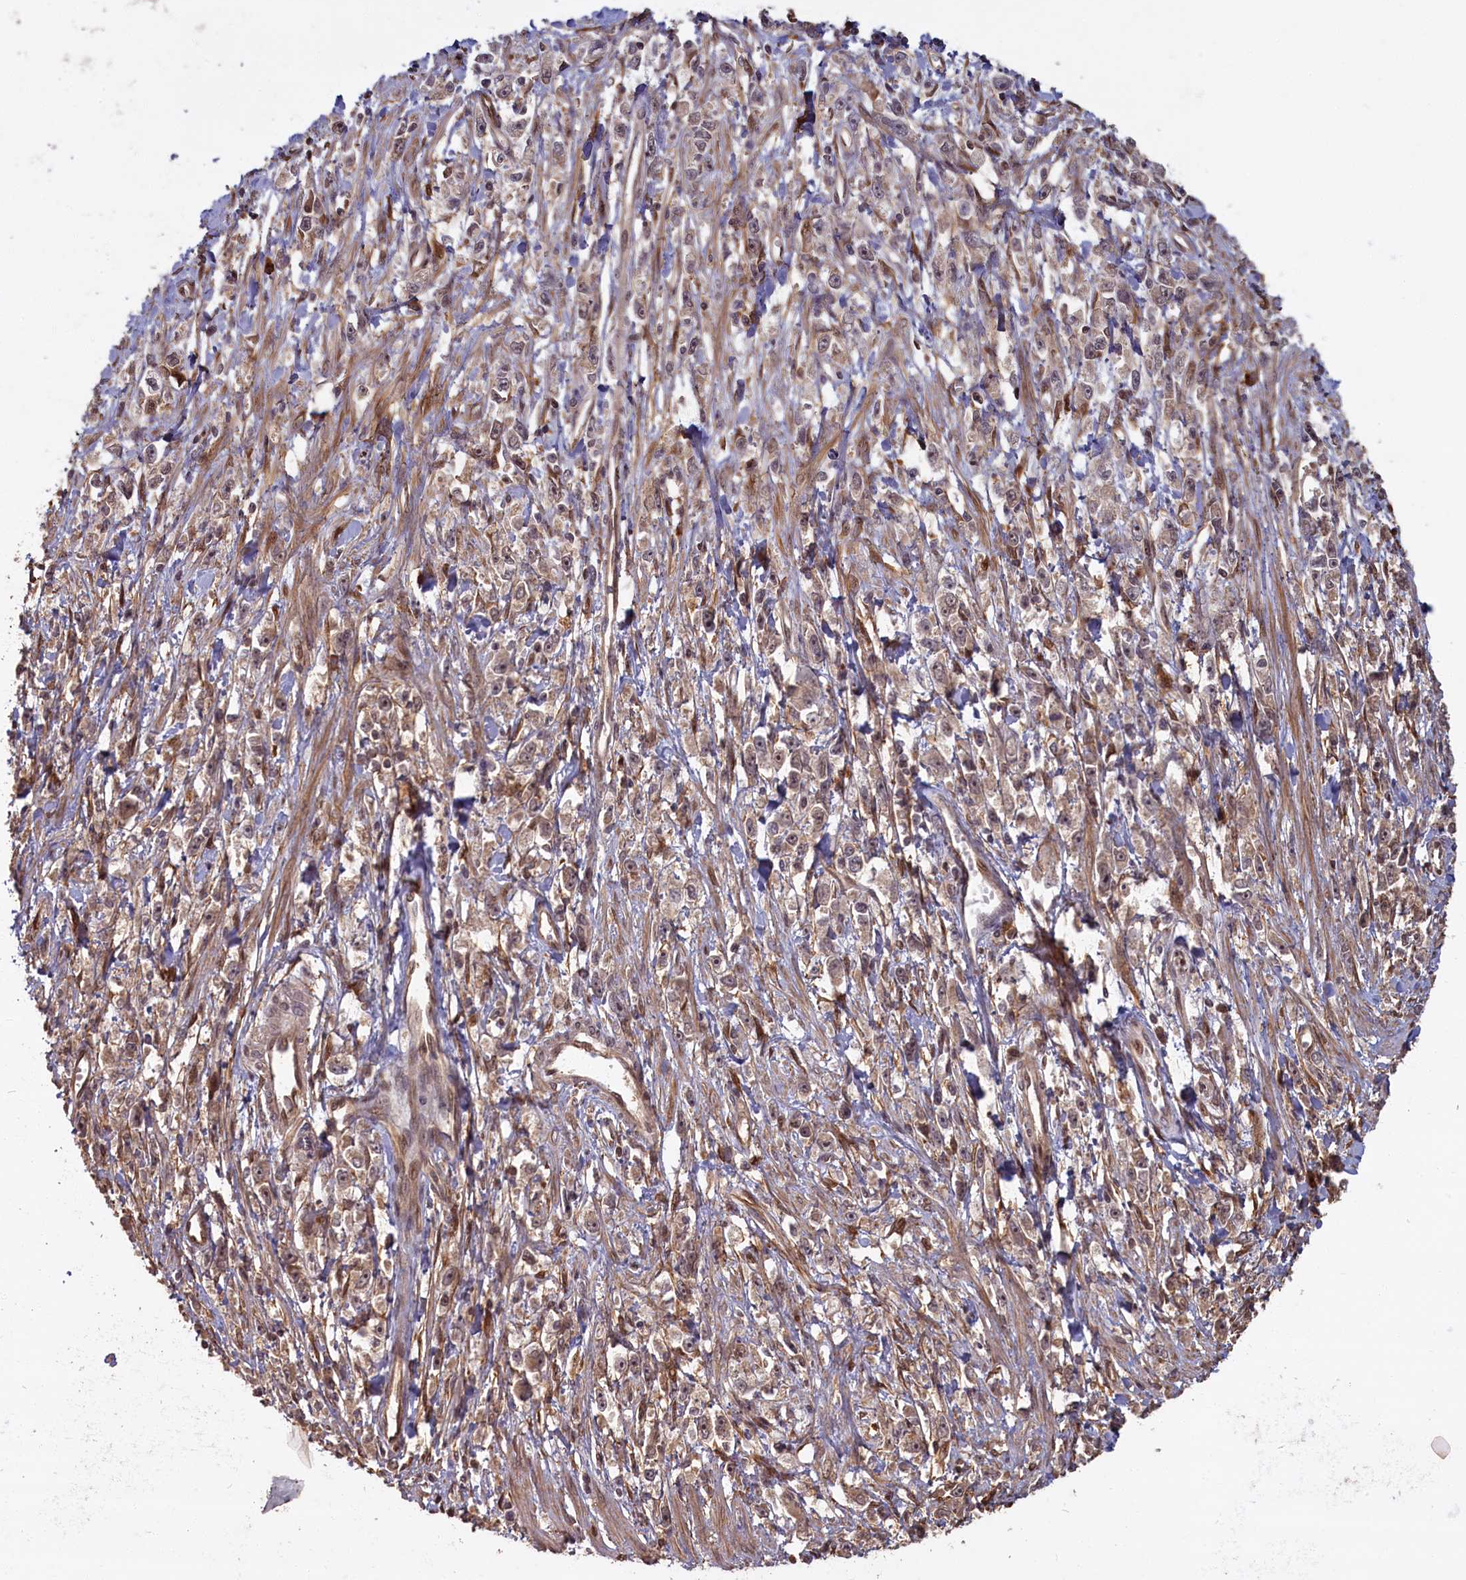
{"staining": {"intensity": "weak", "quantity": ">75%", "location": "cytoplasmic/membranous,nuclear"}, "tissue": "stomach cancer", "cell_type": "Tumor cells", "image_type": "cancer", "snomed": [{"axis": "morphology", "description": "Adenocarcinoma, NOS"}, {"axis": "topography", "description": "Stomach"}], "caption": "Weak cytoplasmic/membranous and nuclear staining is present in approximately >75% of tumor cells in adenocarcinoma (stomach).", "gene": "HIF3A", "patient": {"sex": "female", "age": 59}}